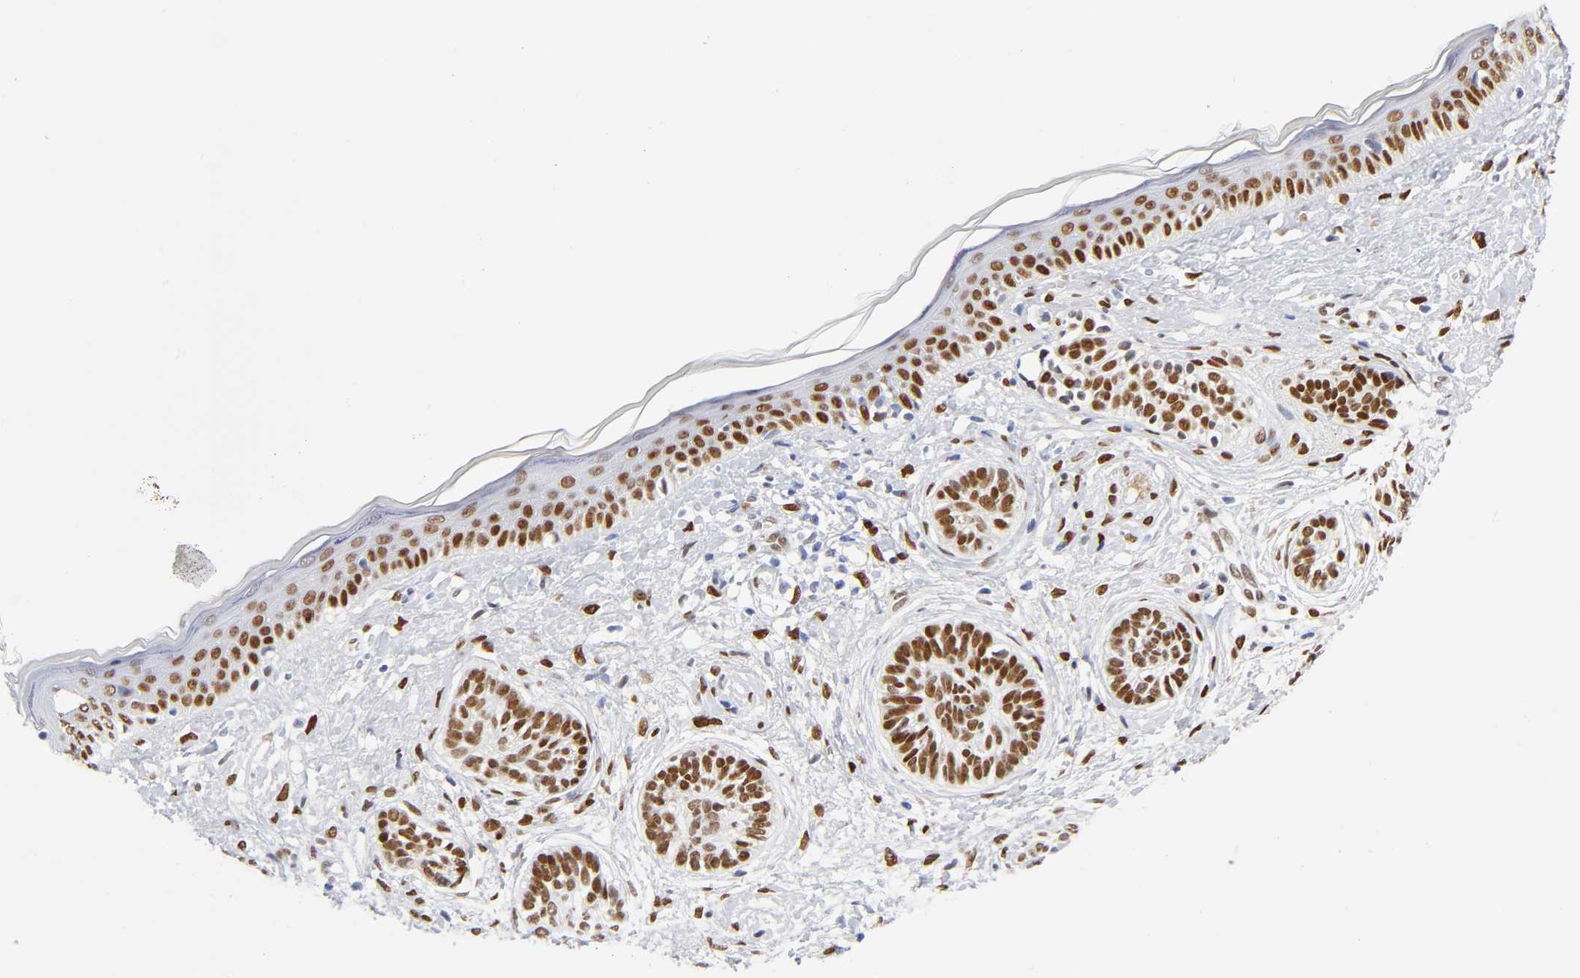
{"staining": {"intensity": "strong", "quantity": ">75%", "location": "nuclear"}, "tissue": "skin cancer", "cell_type": "Tumor cells", "image_type": "cancer", "snomed": [{"axis": "morphology", "description": "Normal tissue, NOS"}, {"axis": "morphology", "description": "Basal cell carcinoma"}, {"axis": "topography", "description": "Skin"}], "caption": "Strong nuclear staining is appreciated in approximately >75% of tumor cells in skin basal cell carcinoma. (Brightfield microscopy of DAB IHC at high magnification).", "gene": "NFIC", "patient": {"sex": "male", "age": 63}}